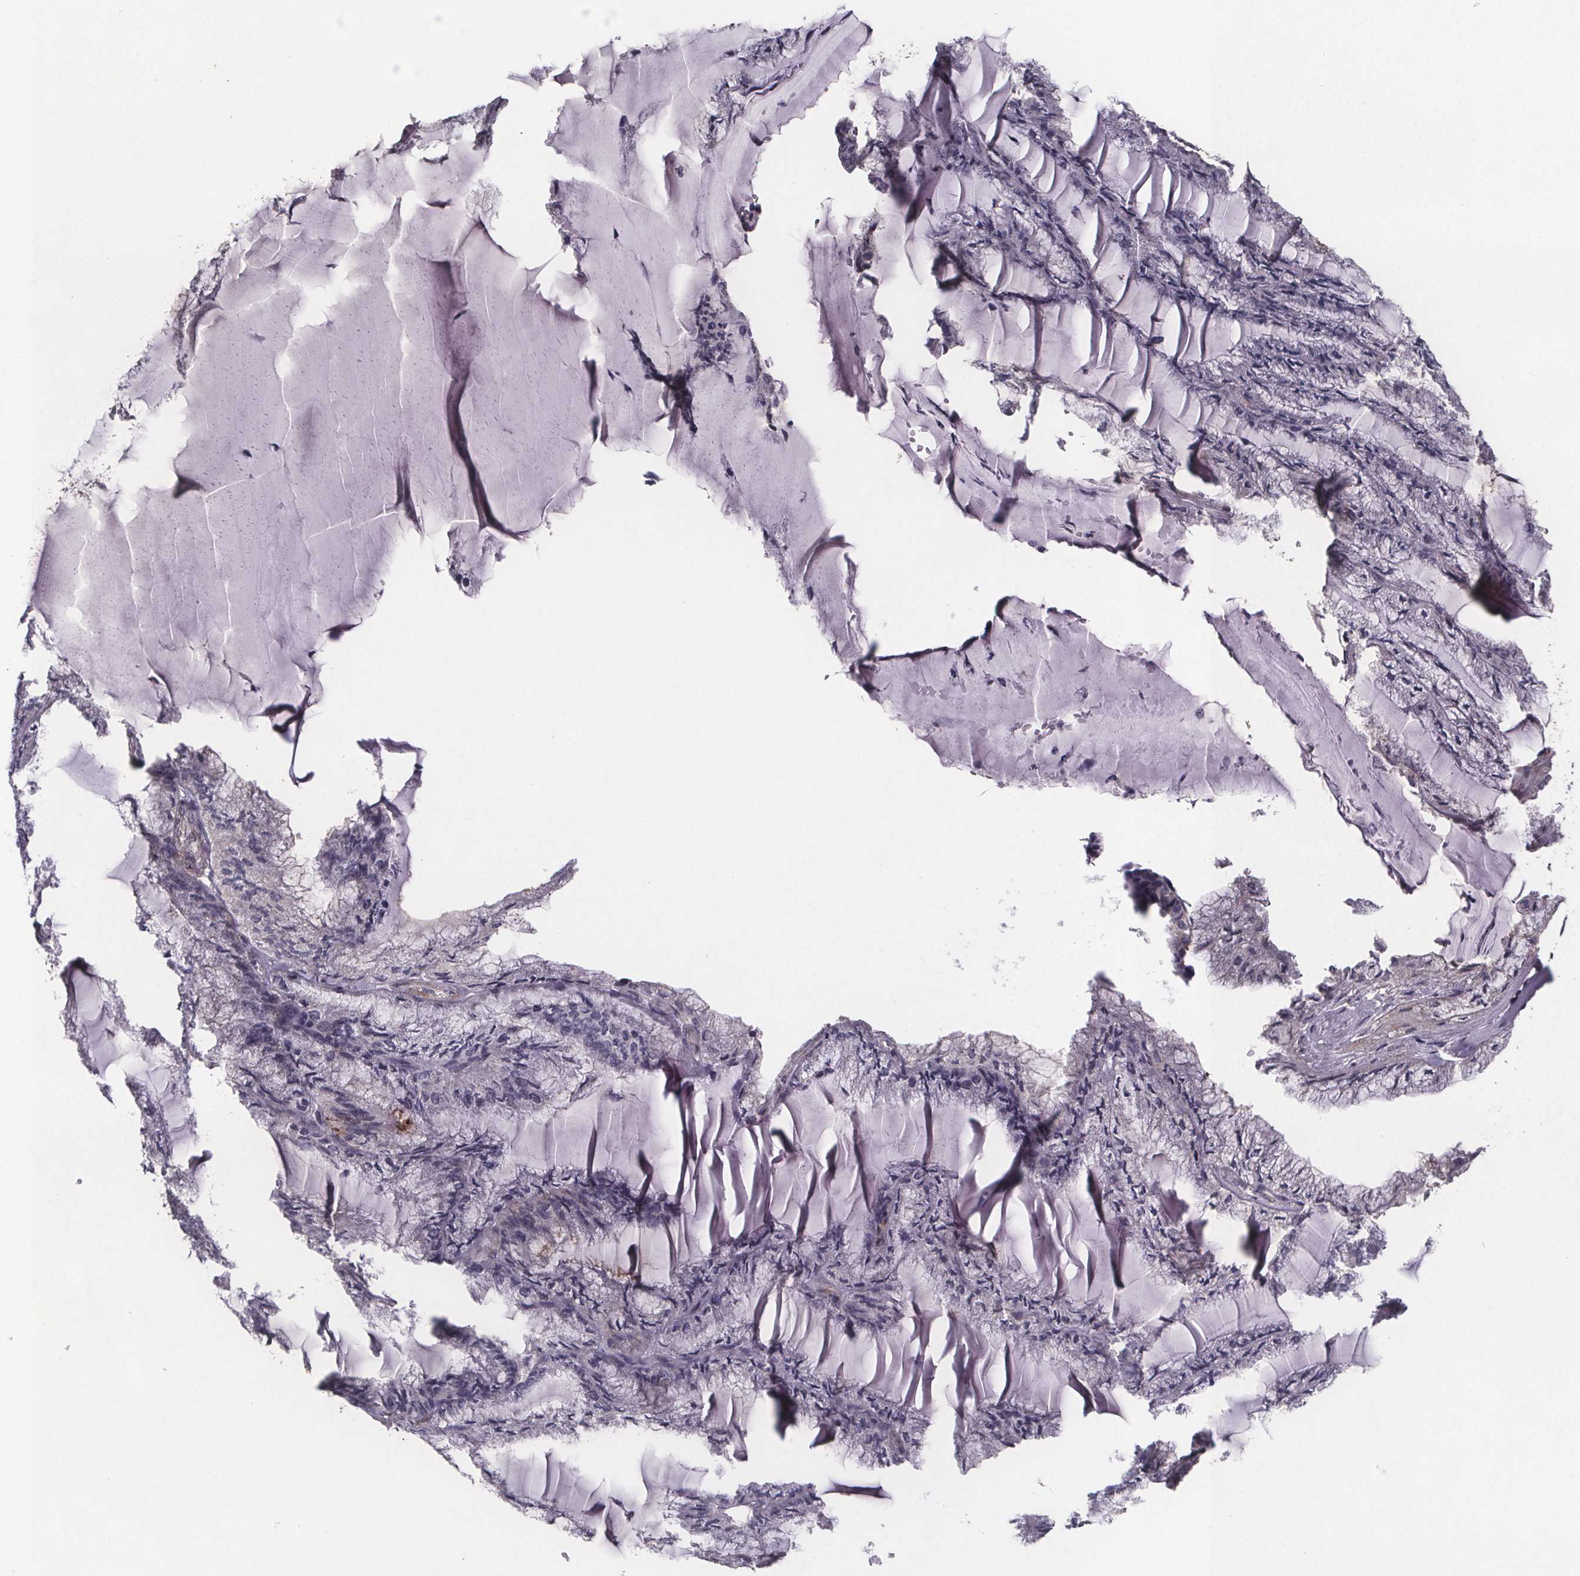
{"staining": {"intensity": "negative", "quantity": "none", "location": "none"}, "tissue": "endometrial cancer", "cell_type": "Tumor cells", "image_type": "cancer", "snomed": [{"axis": "morphology", "description": "Carcinoma, NOS"}, {"axis": "topography", "description": "Endometrium"}], "caption": "IHC micrograph of human endometrial cancer (carcinoma) stained for a protein (brown), which displays no positivity in tumor cells. (DAB IHC with hematoxylin counter stain).", "gene": "PALLD", "patient": {"sex": "female", "age": 62}}